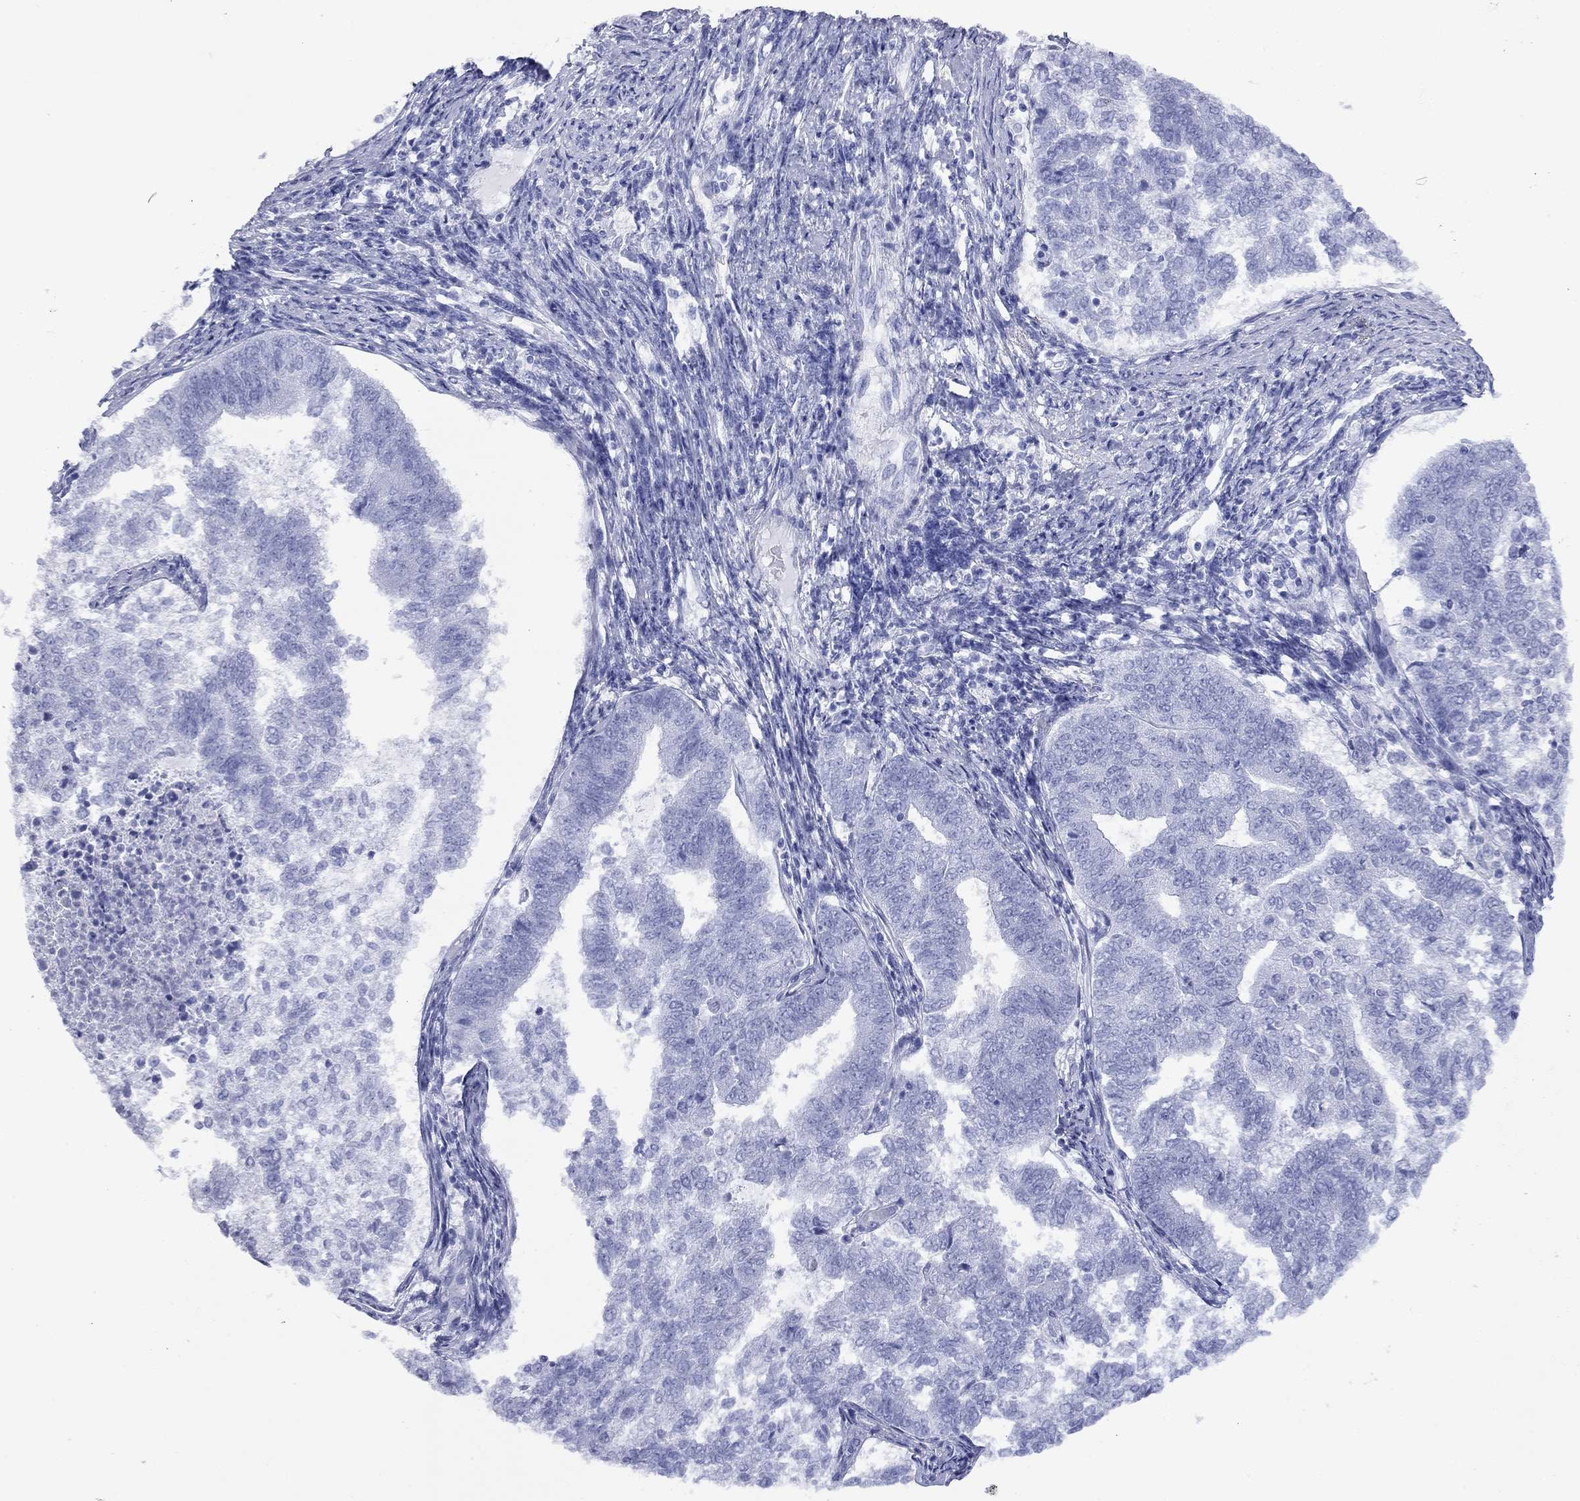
{"staining": {"intensity": "negative", "quantity": "none", "location": "none"}, "tissue": "endometrial cancer", "cell_type": "Tumor cells", "image_type": "cancer", "snomed": [{"axis": "morphology", "description": "Adenocarcinoma, NOS"}, {"axis": "topography", "description": "Endometrium"}], "caption": "This is a photomicrograph of immunohistochemistry (IHC) staining of endometrial adenocarcinoma, which shows no expression in tumor cells.", "gene": "ACTL7B", "patient": {"sex": "female", "age": 65}}